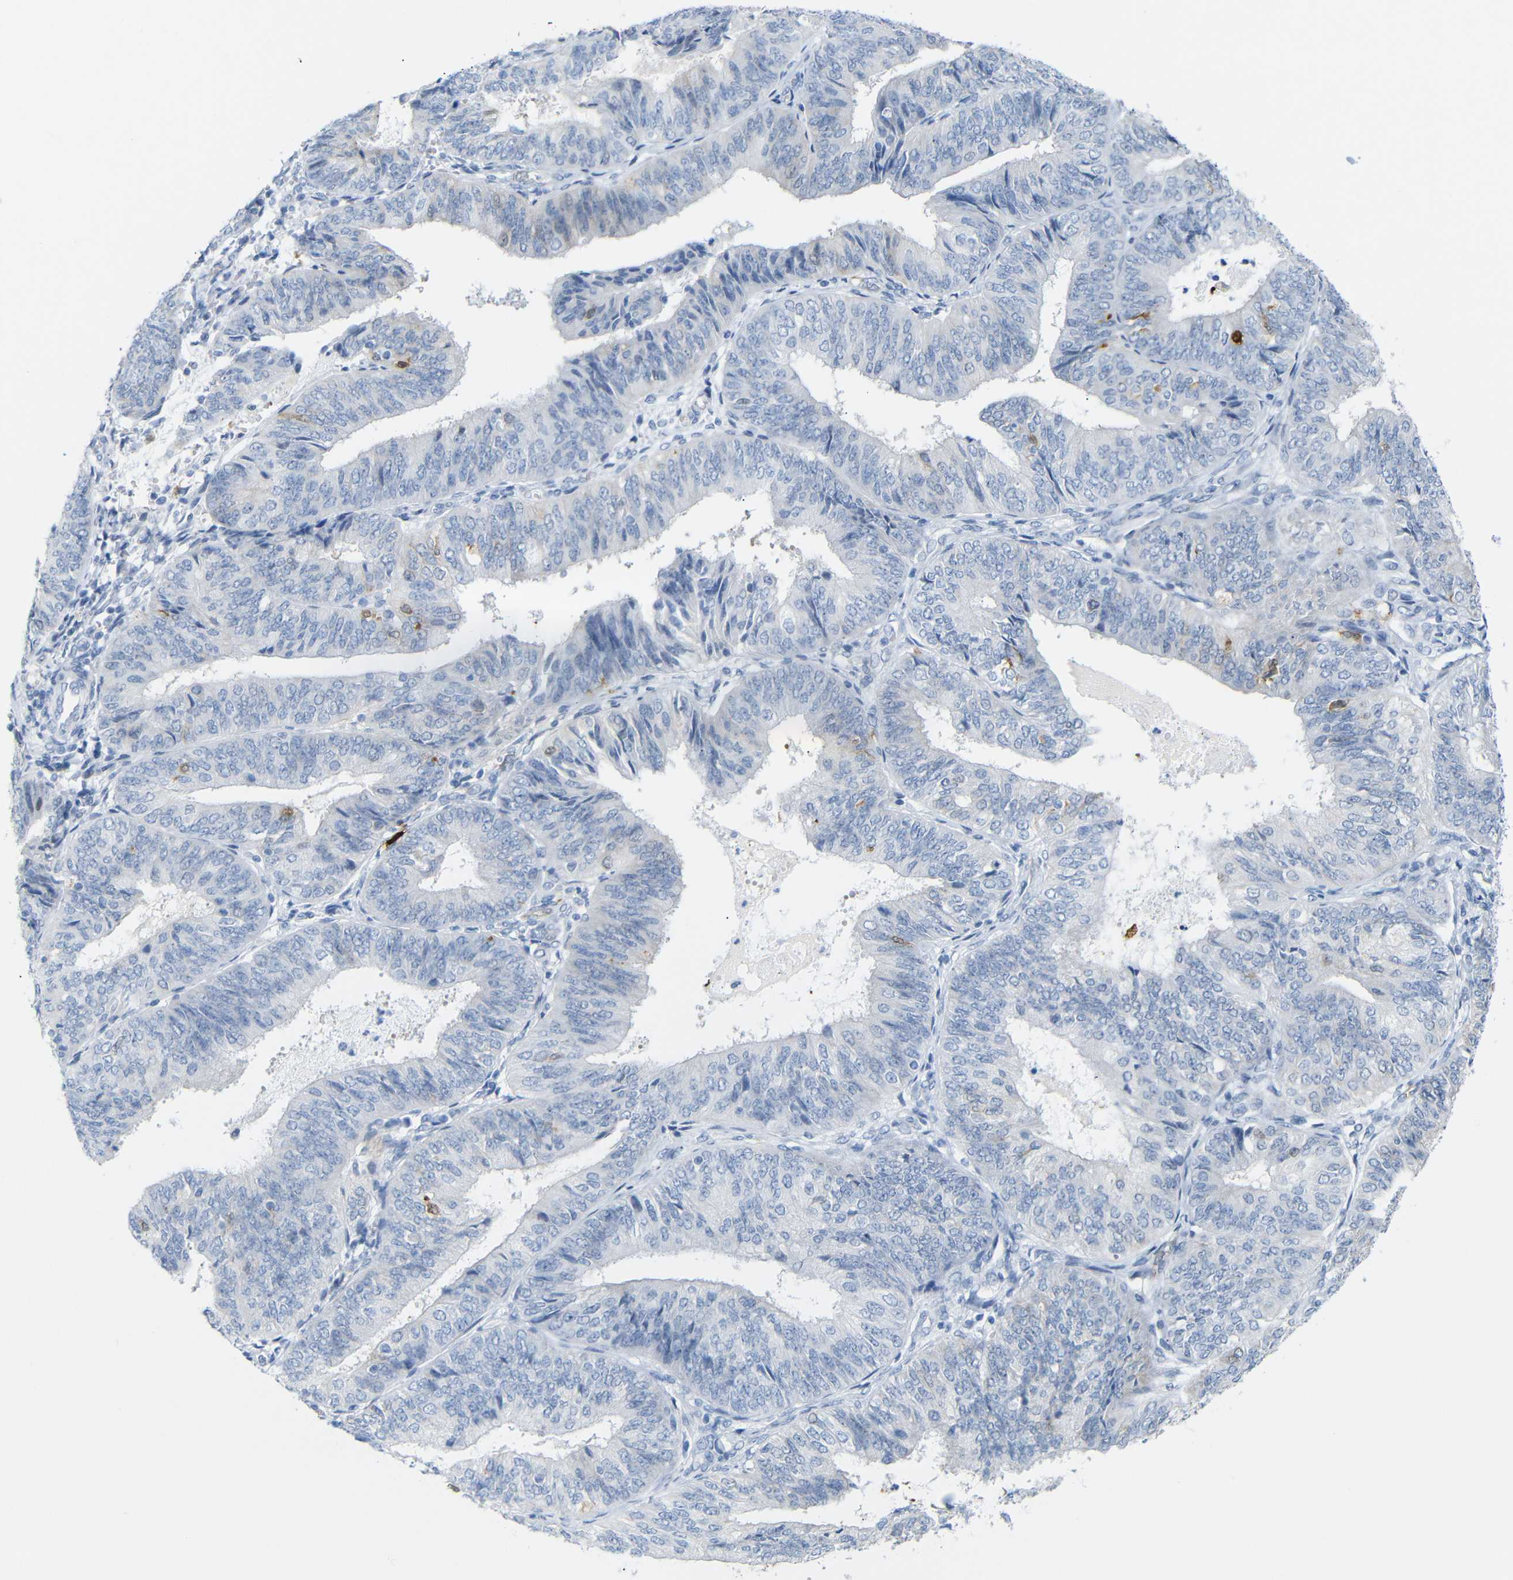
{"staining": {"intensity": "negative", "quantity": "none", "location": "none"}, "tissue": "endometrial cancer", "cell_type": "Tumor cells", "image_type": "cancer", "snomed": [{"axis": "morphology", "description": "Adenocarcinoma, NOS"}, {"axis": "topography", "description": "Endometrium"}], "caption": "Protein analysis of adenocarcinoma (endometrial) displays no significant expression in tumor cells.", "gene": "MT1A", "patient": {"sex": "female", "age": 58}}